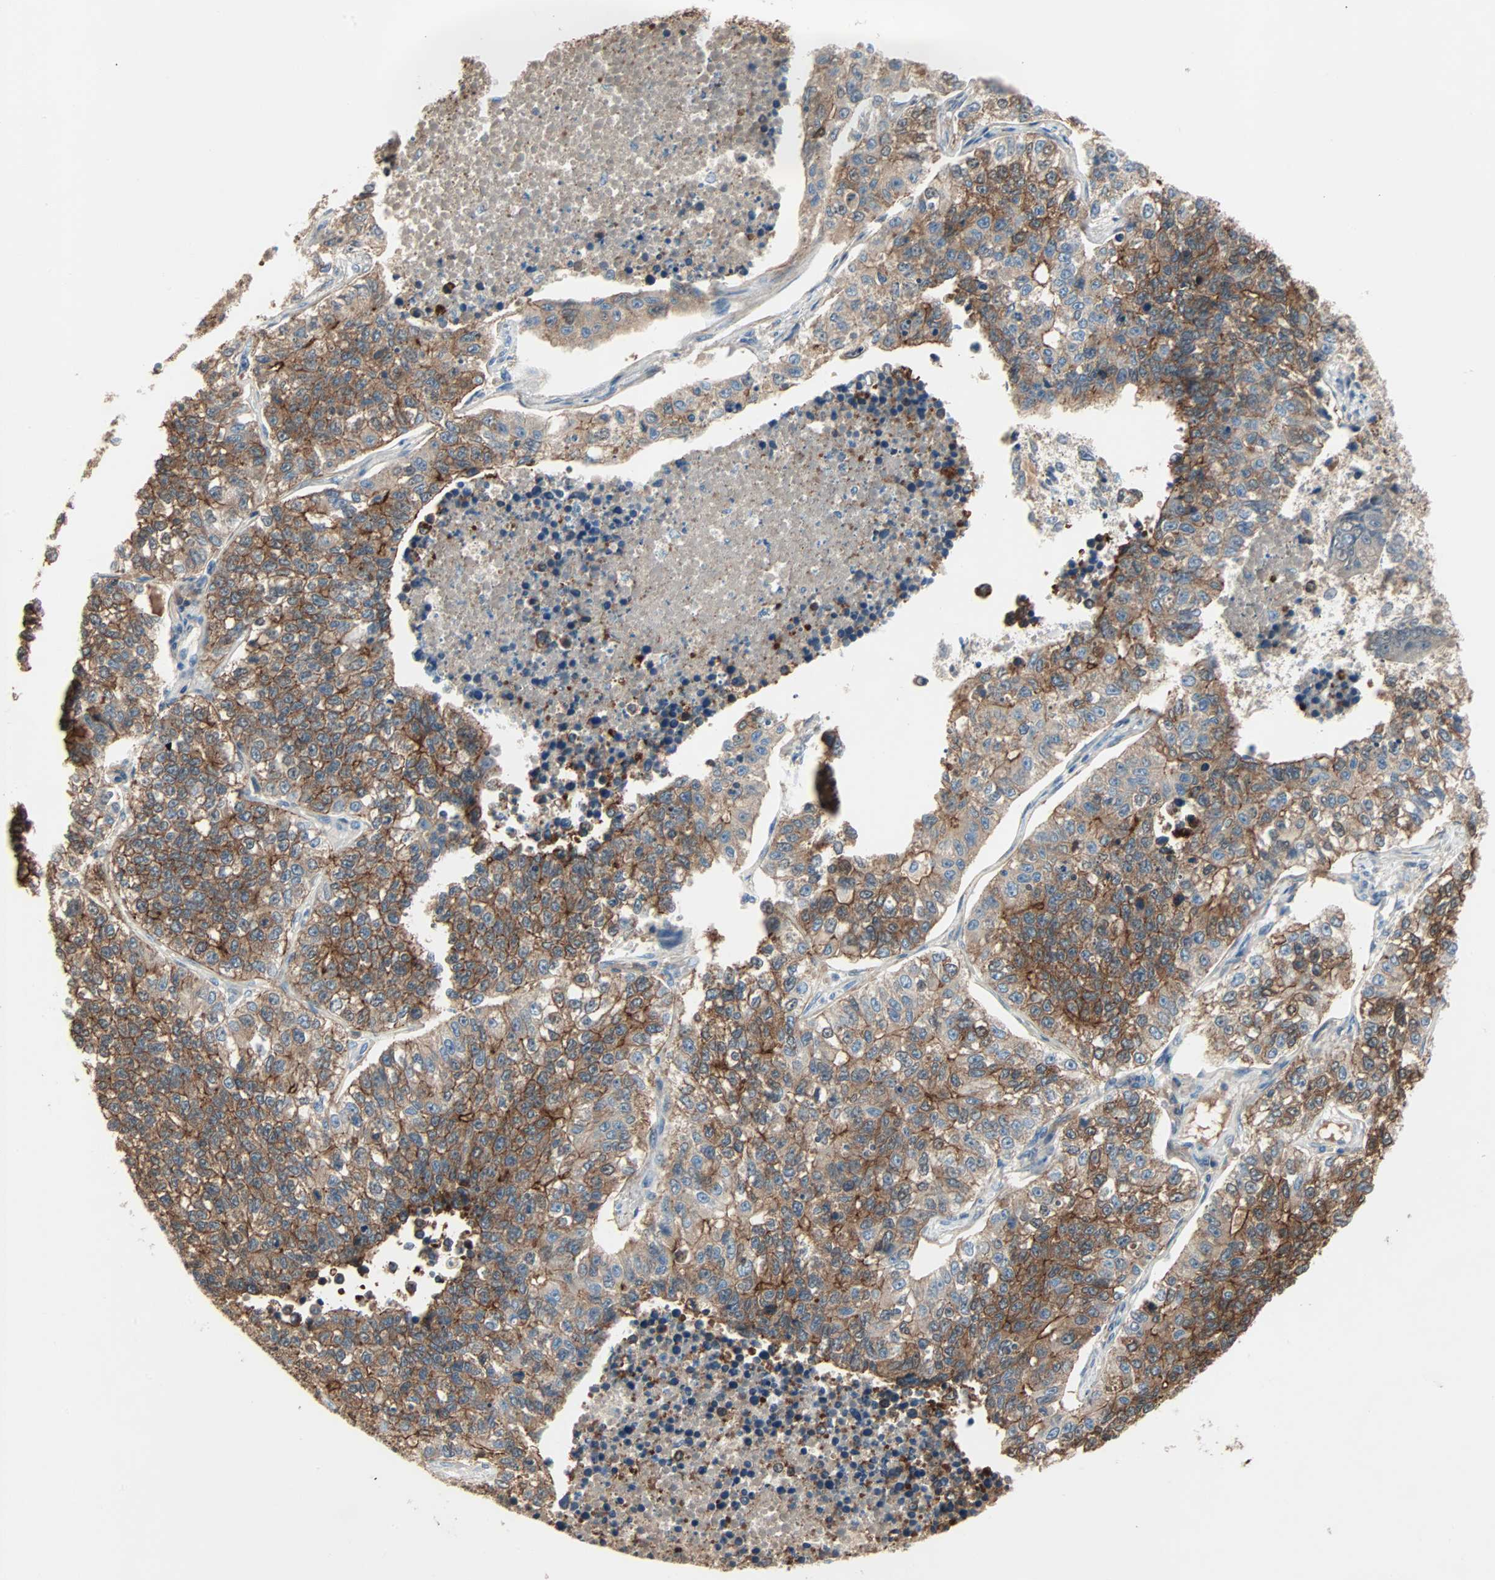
{"staining": {"intensity": "strong", "quantity": ">75%", "location": "cytoplasmic/membranous"}, "tissue": "lung cancer", "cell_type": "Tumor cells", "image_type": "cancer", "snomed": [{"axis": "morphology", "description": "Adenocarcinoma, NOS"}, {"axis": "topography", "description": "Lung"}], "caption": "Tumor cells show high levels of strong cytoplasmic/membranous staining in approximately >75% of cells in lung cancer (adenocarcinoma). The staining is performed using DAB brown chromogen to label protein expression. The nuclei are counter-stained blue using hematoxylin.", "gene": "TNFRSF12A", "patient": {"sex": "male", "age": 49}}